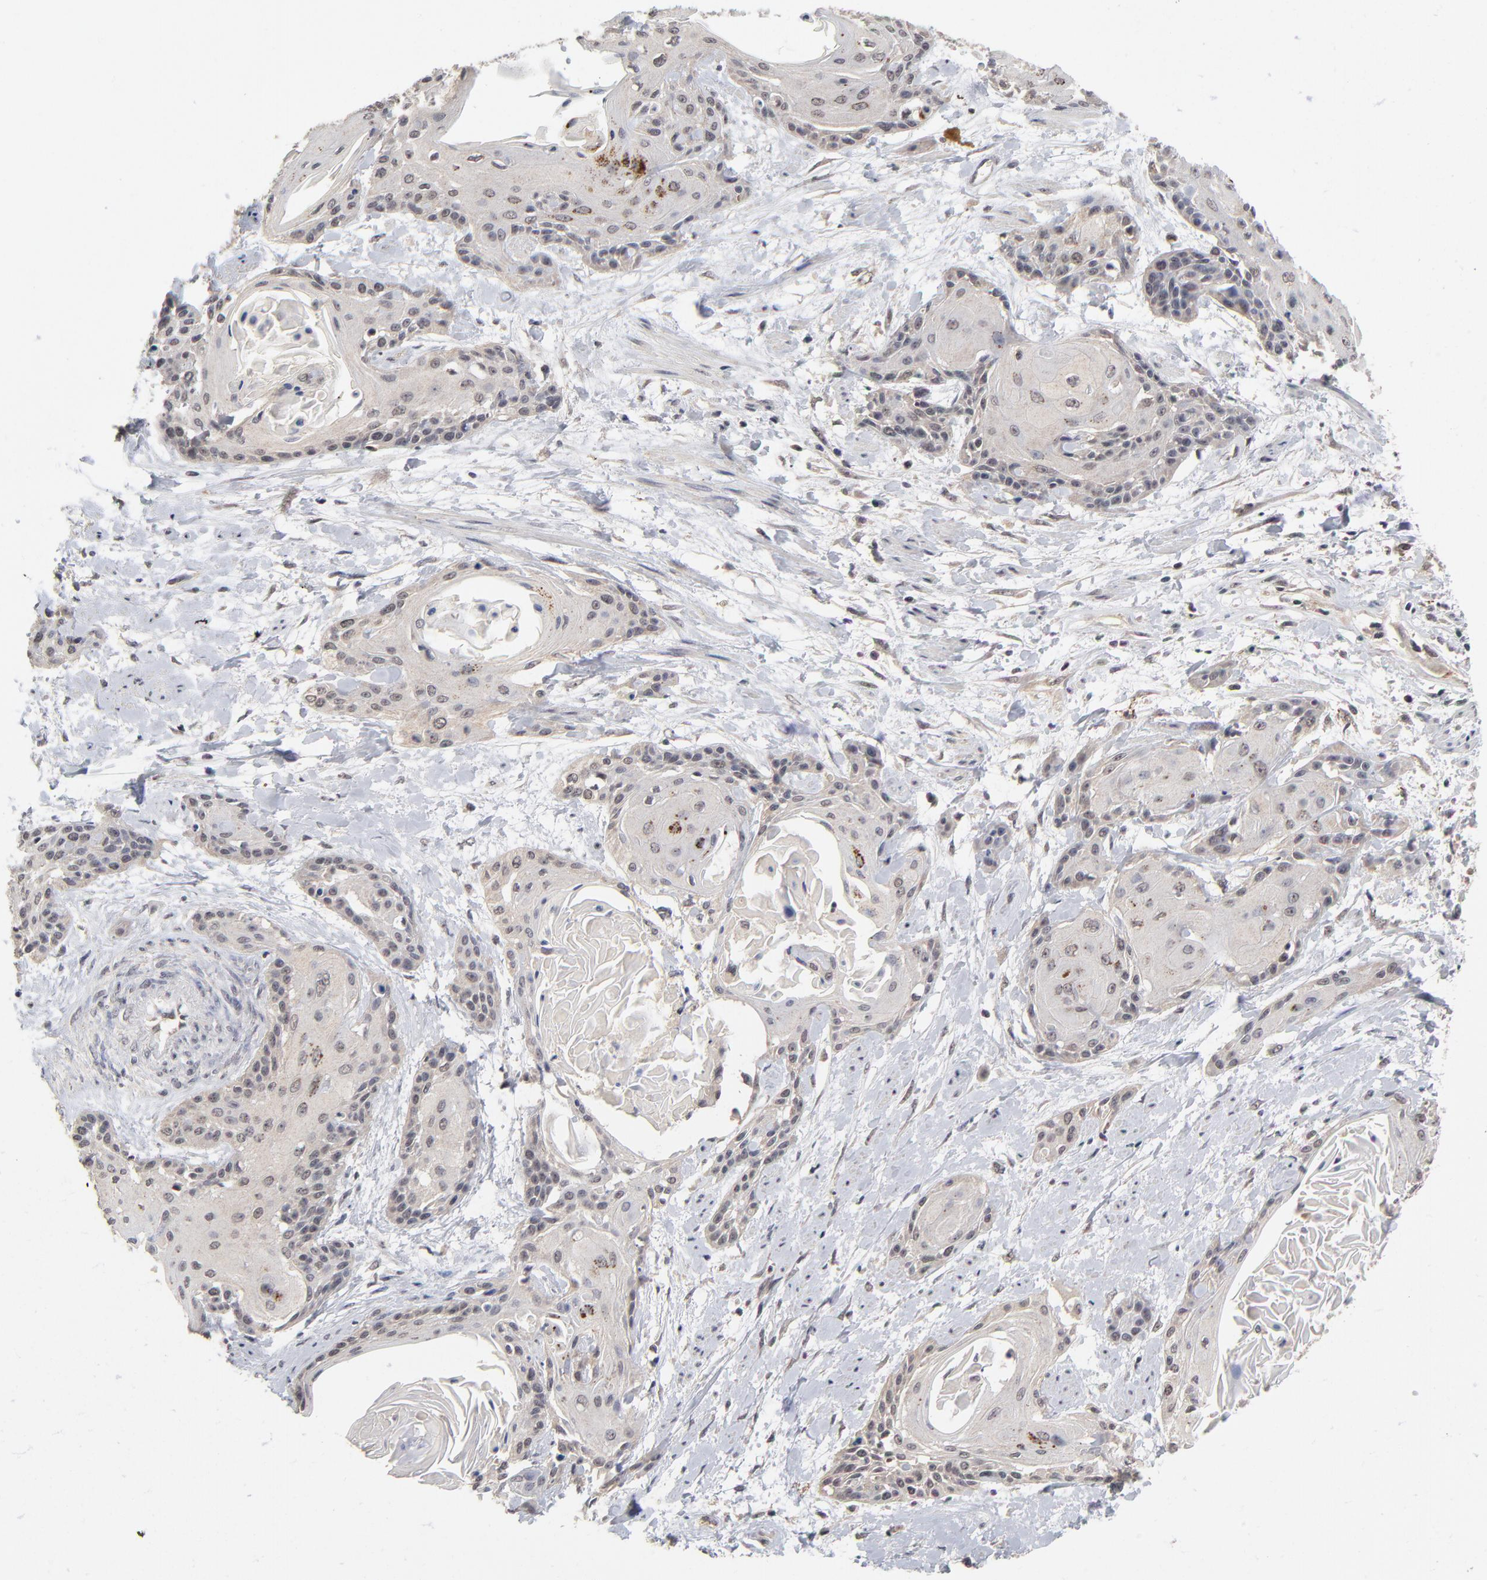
{"staining": {"intensity": "weak", "quantity": ">75%", "location": "cytoplasmic/membranous"}, "tissue": "cervical cancer", "cell_type": "Tumor cells", "image_type": "cancer", "snomed": [{"axis": "morphology", "description": "Squamous cell carcinoma, NOS"}, {"axis": "topography", "description": "Cervix"}], "caption": "This photomicrograph exhibits cervical cancer stained with immunohistochemistry to label a protein in brown. The cytoplasmic/membranous of tumor cells show weak positivity for the protein. Nuclei are counter-stained blue.", "gene": "WSB1", "patient": {"sex": "female", "age": 57}}